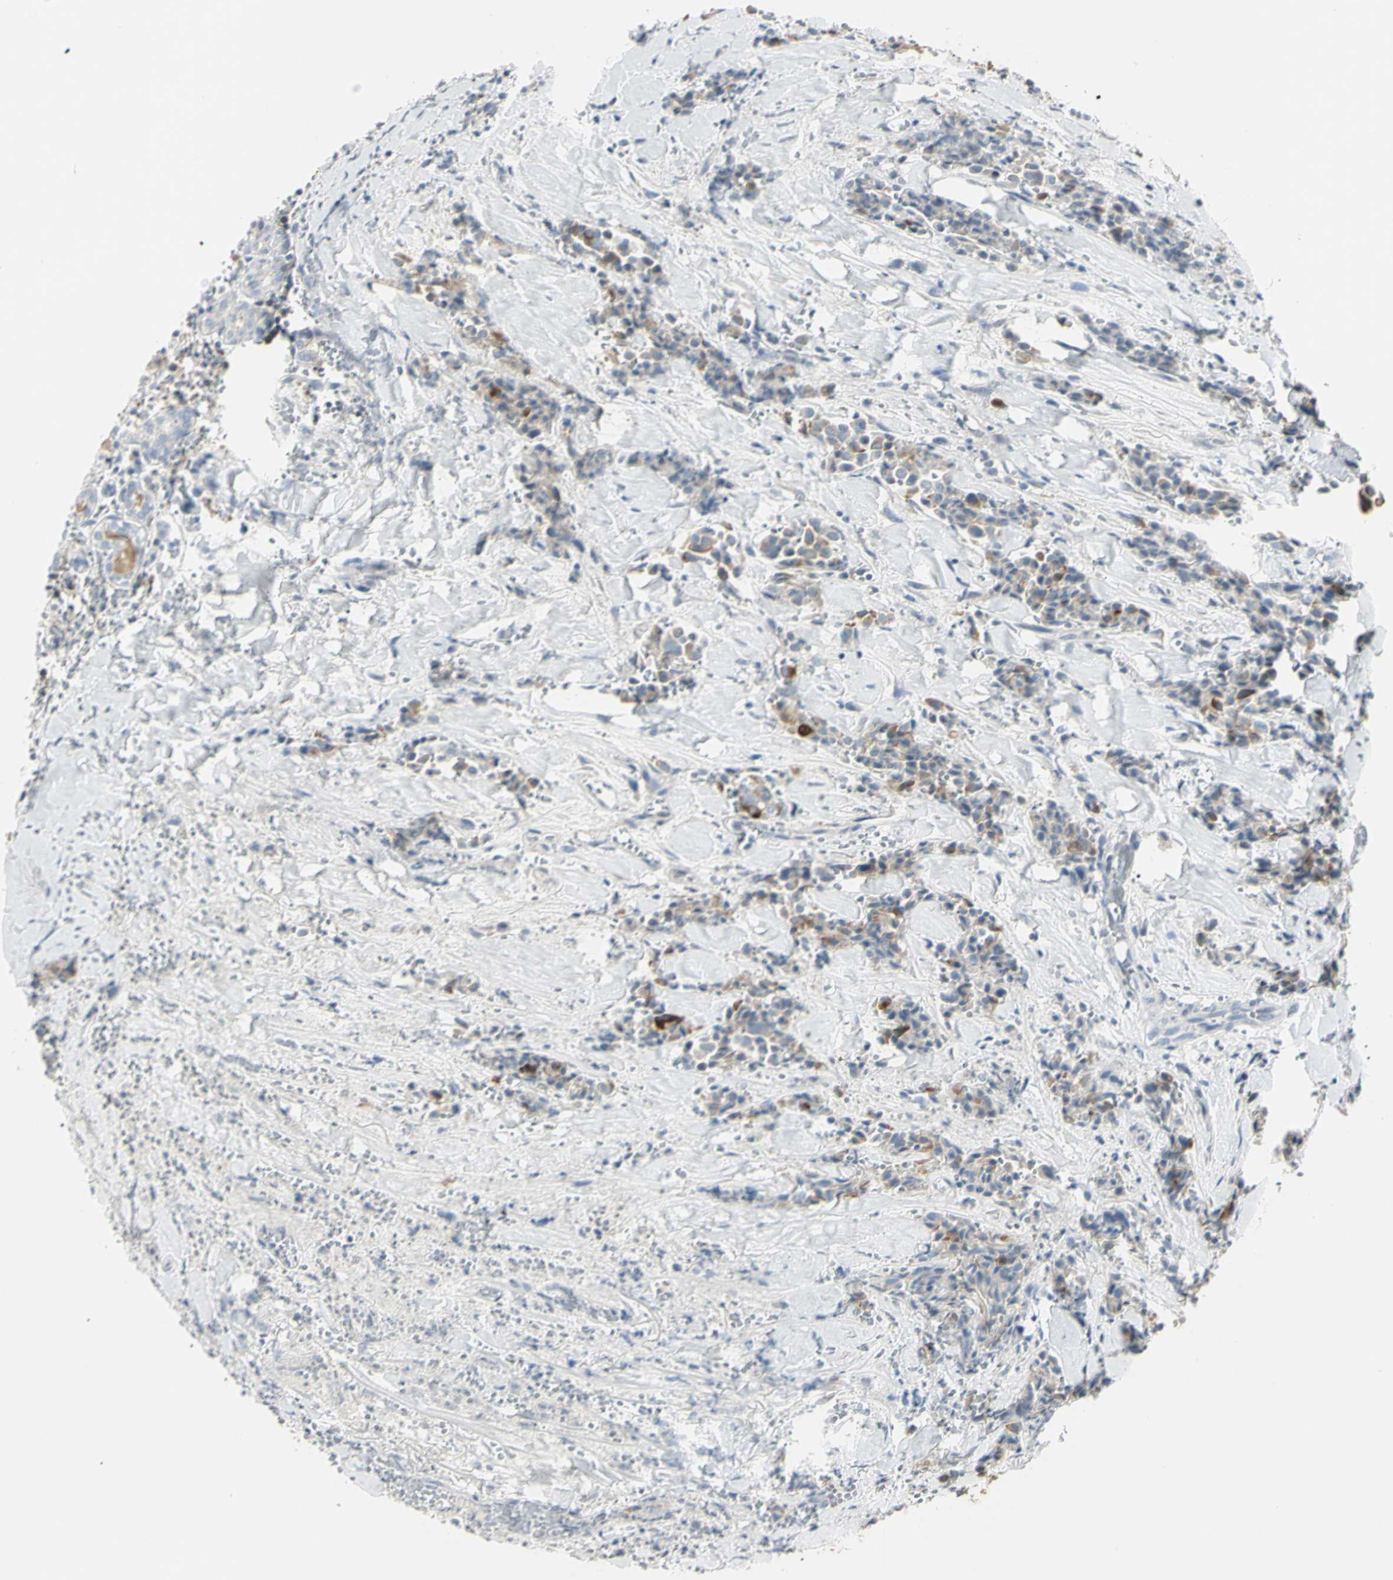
{"staining": {"intensity": "moderate", "quantity": "<25%", "location": "cytoplasmic/membranous"}, "tissue": "head and neck cancer", "cell_type": "Tumor cells", "image_type": "cancer", "snomed": [{"axis": "morphology", "description": "Adenocarcinoma, NOS"}, {"axis": "topography", "description": "Salivary gland"}, {"axis": "topography", "description": "Head-Neck"}], "caption": "Brown immunohistochemical staining in human head and neck cancer exhibits moderate cytoplasmic/membranous expression in approximately <25% of tumor cells.", "gene": "PIP", "patient": {"sex": "female", "age": 59}}